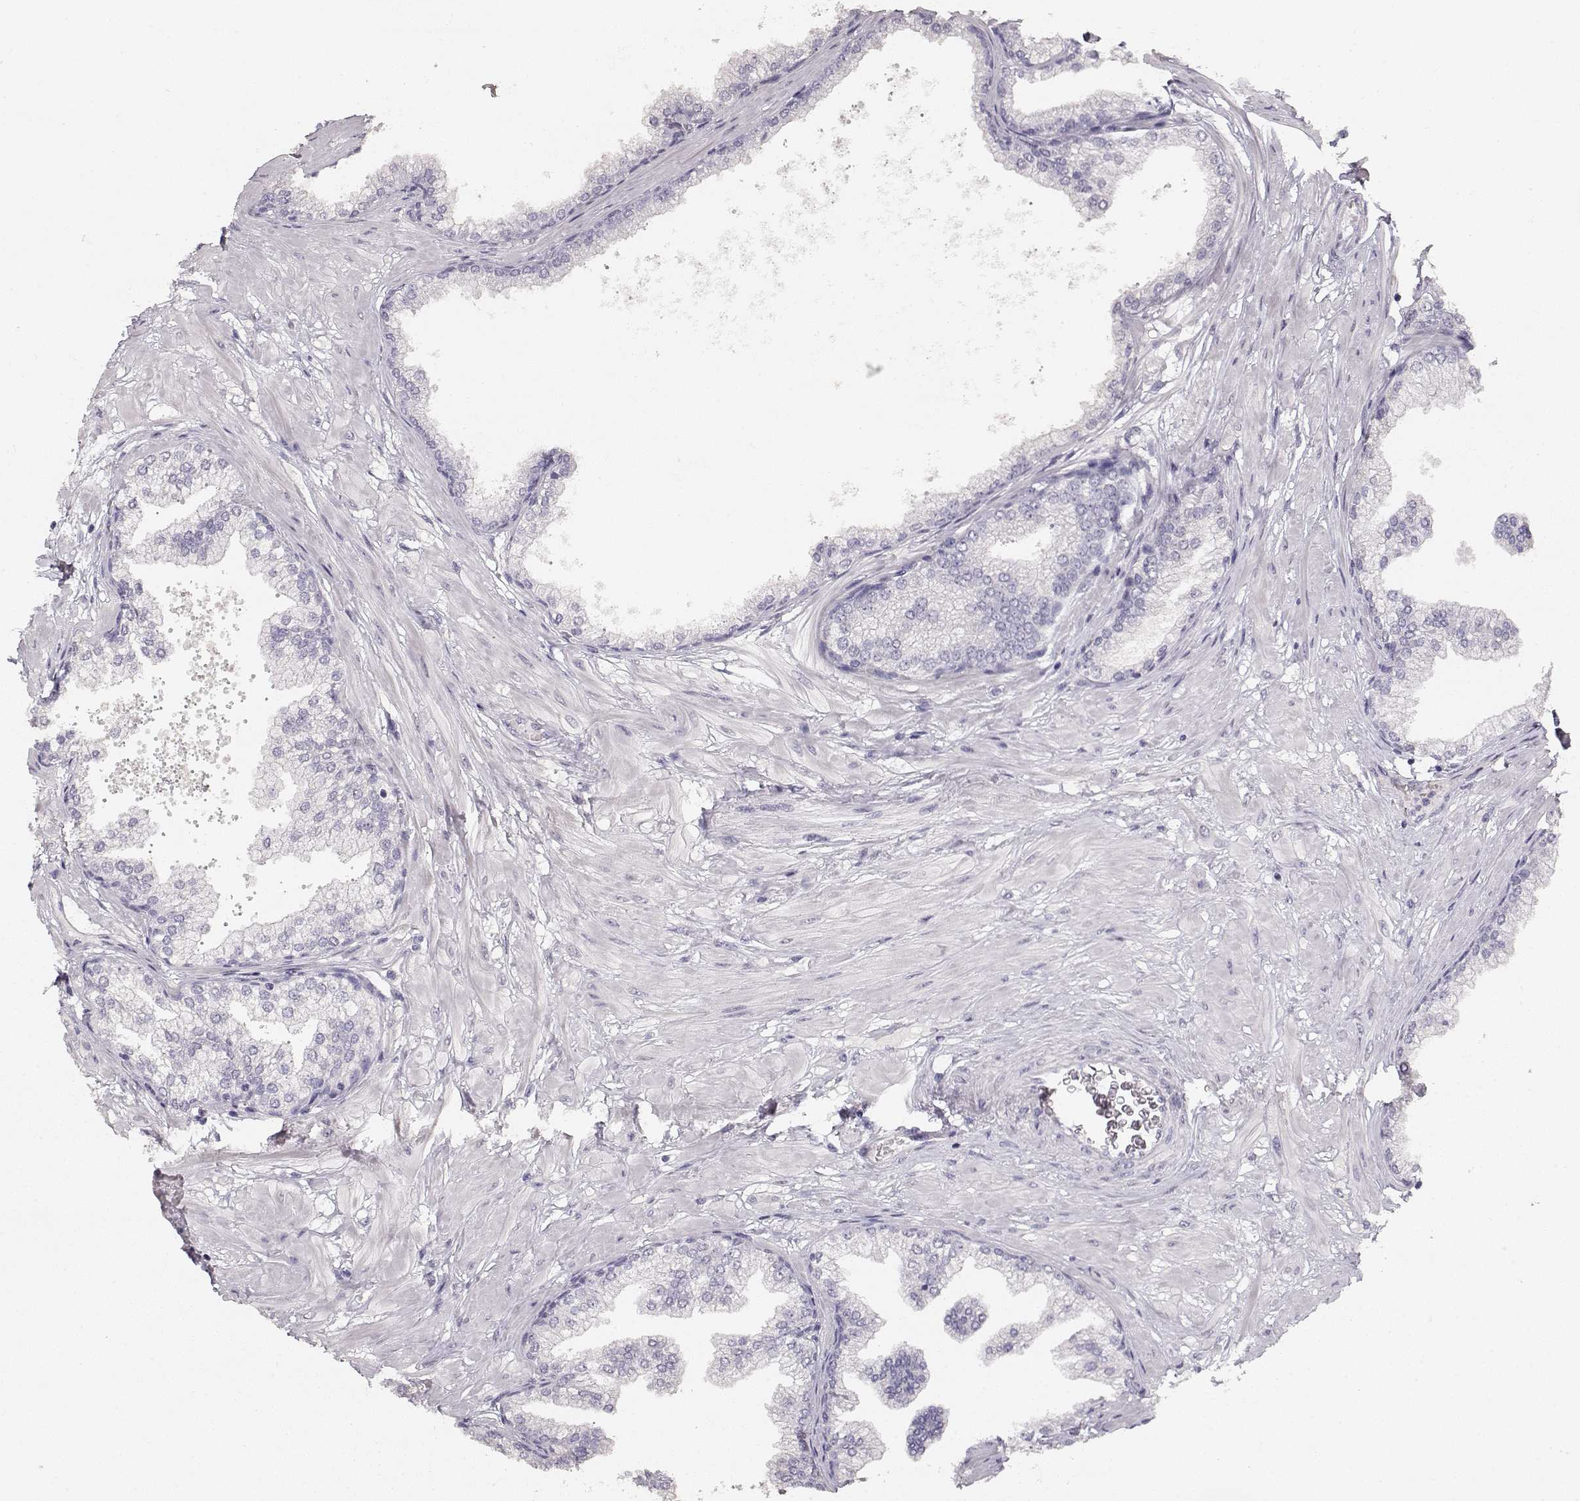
{"staining": {"intensity": "negative", "quantity": "none", "location": "none"}, "tissue": "prostate", "cell_type": "Glandular cells", "image_type": "normal", "snomed": [{"axis": "morphology", "description": "Normal tissue, NOS"}, {"axis": "topography", "description": "Prostate"}], "caption": "High power microscopy image of an immunohistochemistry (IHC) photomicrograph of unremarkable prostate, revealing no significant positivity in glandular cells. (DAB (3,3'-diaminobenzidine) immunohistochemistry with hematoxylin counter stain).", "gene": "TPH2", "patient": {"sex": "male", "age": 37}}